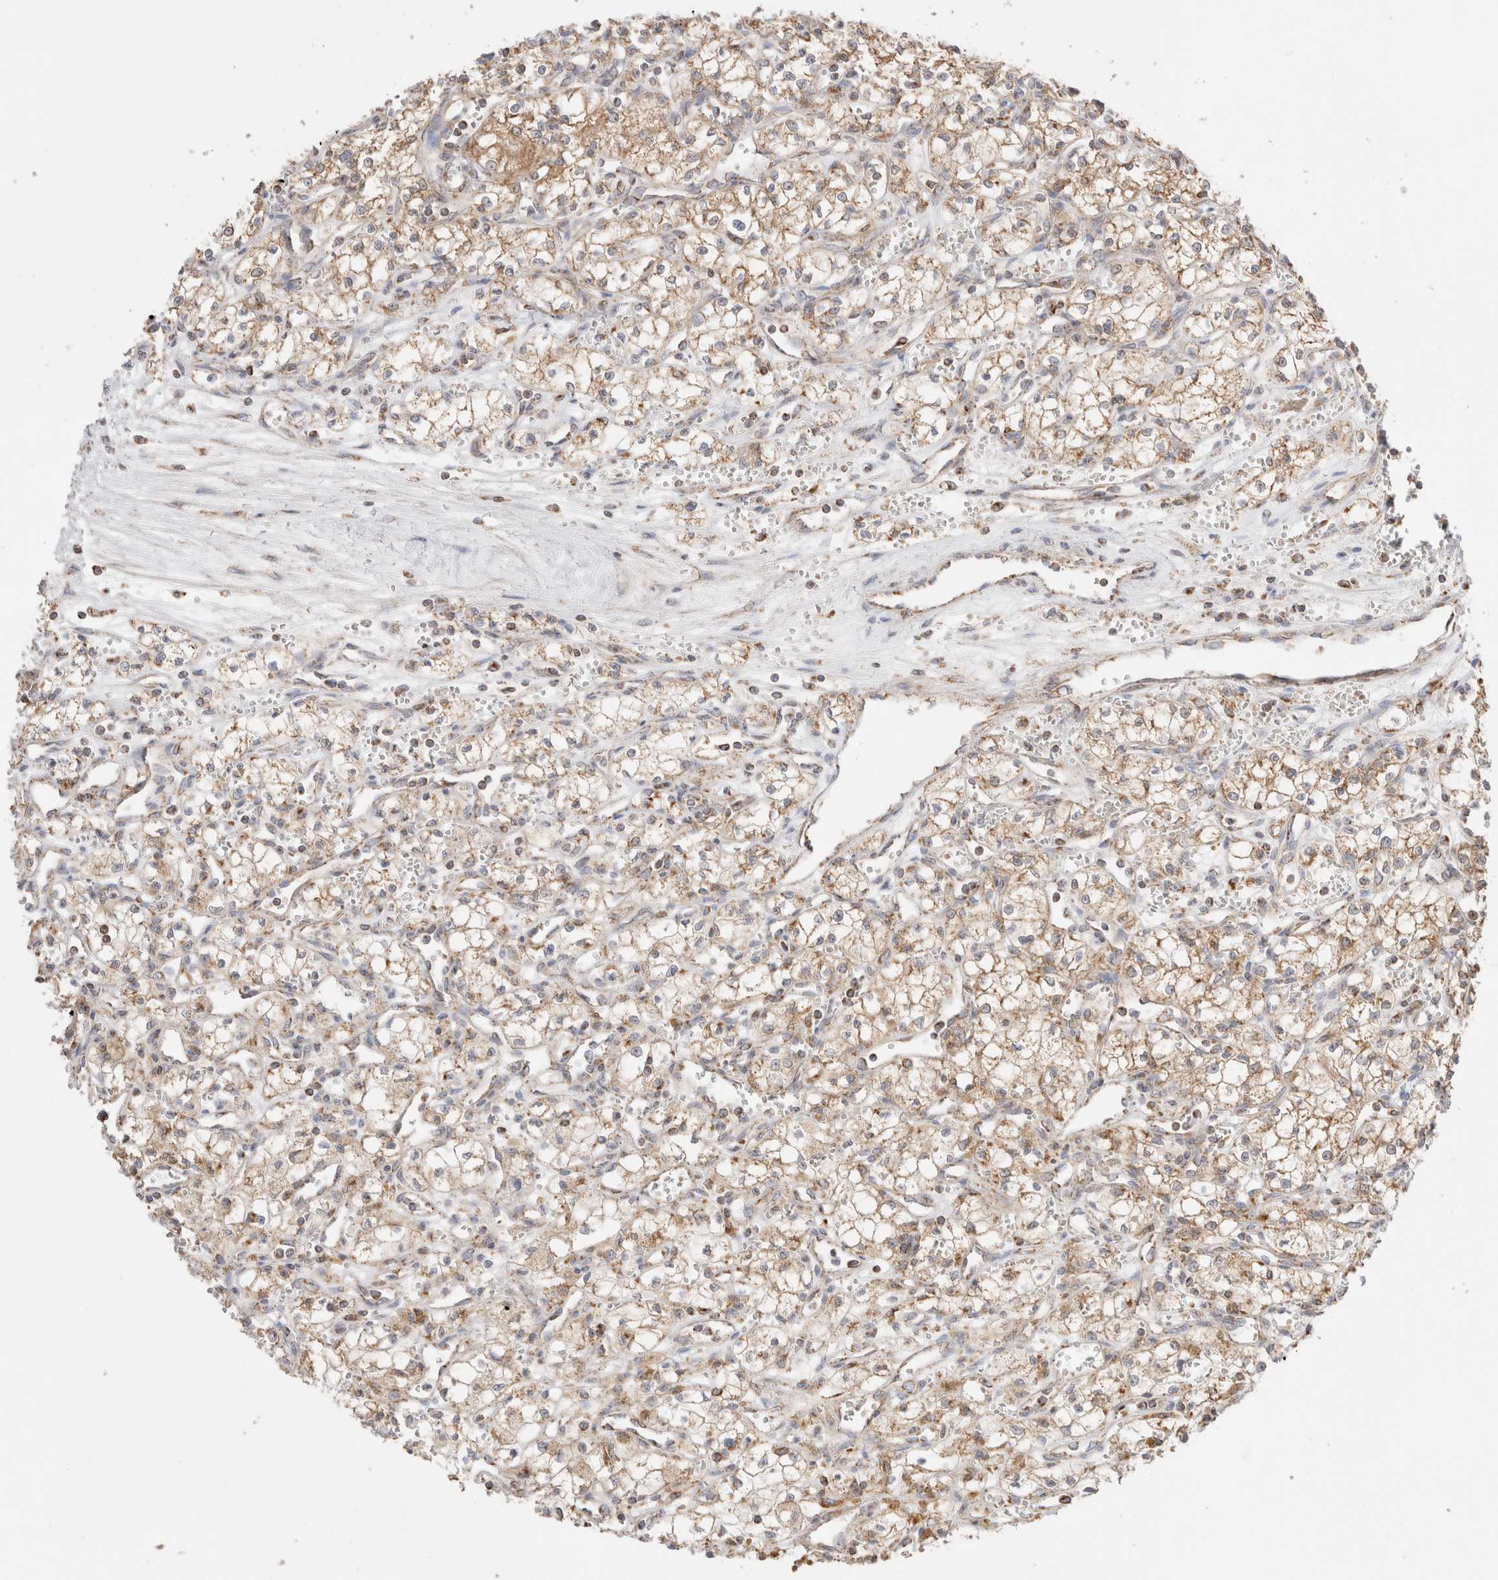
{"staining": {"intensity": "weak", "quantity": "25%-75%", "location": "cytoplasmic/membranous"}, "tissue": "renal cancer", "cell_type": "Tumor cells", "image_type": "cancer", "snomed": [{"axis": "morphology", "description": "Adenocarcinoma, NOS"}, {"axis": "topography", "description": "Kidney"}], "caption": "Weak cytoplasmic/membranous protein staining is appreciated in about 25%-75% of tumor cells in renal cancer.", "gene": "TMPPE", "patient": {"sex": "male", "age": 59}}